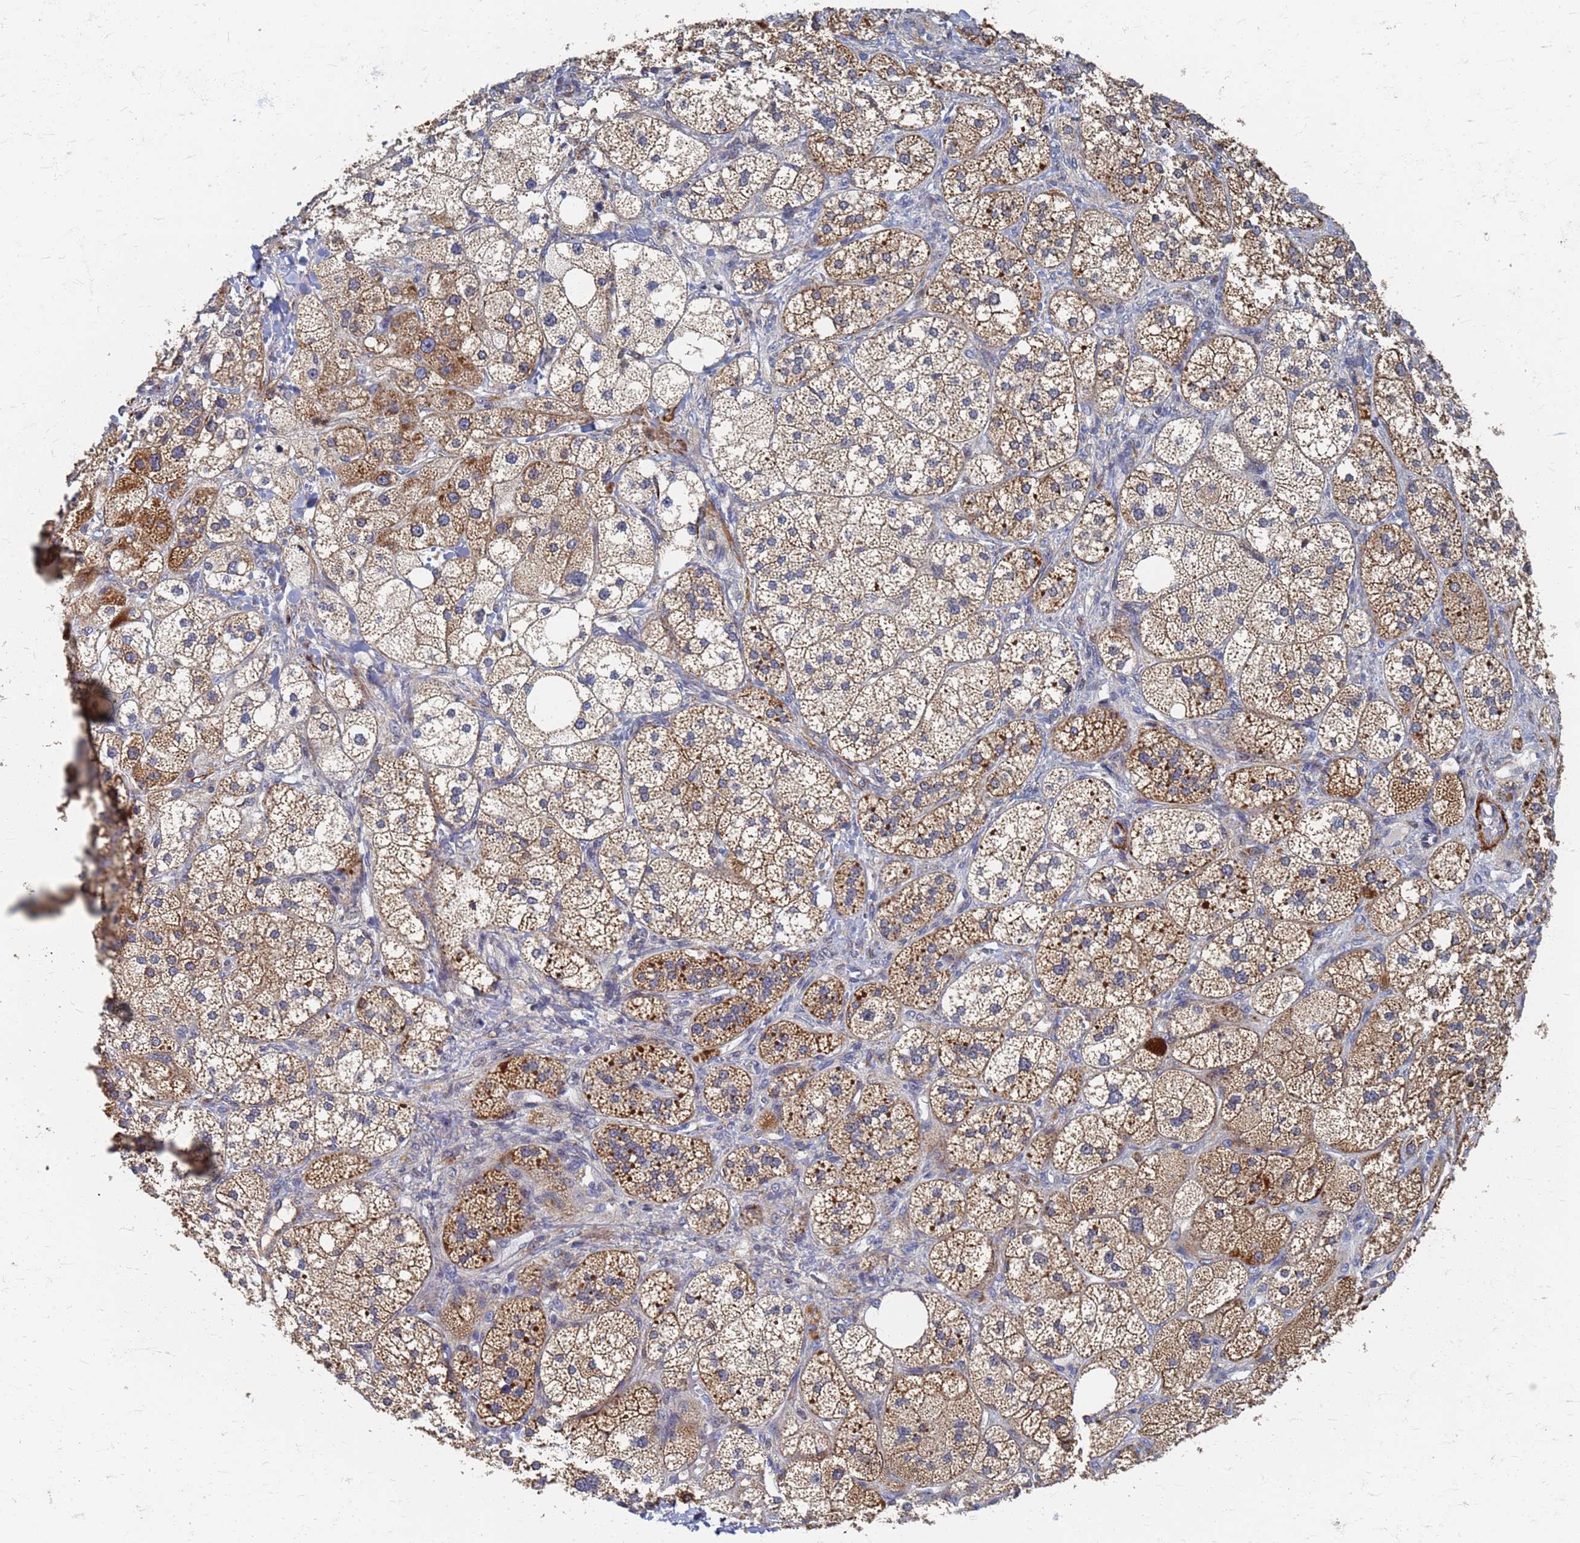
{"staining": {"intensity": "moderate", "quantity": ">75%", "location": "cytoplasmic/membranous"}, "tissue": "adrenal gland", "cell_type": "Glandular cells", "image_type": "normal", "snomed": [{"axis": "morphology", "description": "Normal tissue, NOS"}, {"axis": "topography", "description": "Adrenal gland"}], "caption": "Normal adrenal gland exhibits moderate cytoplasmic/membranous expression in about >75% of glandular cells The protein is stained brown, and the nuclei are stained in blue (DAB IHC with brightfield microscopy, high magnification)..", "gene": "ATPAF1", "patient": {"sex": "male", "age": 61}}